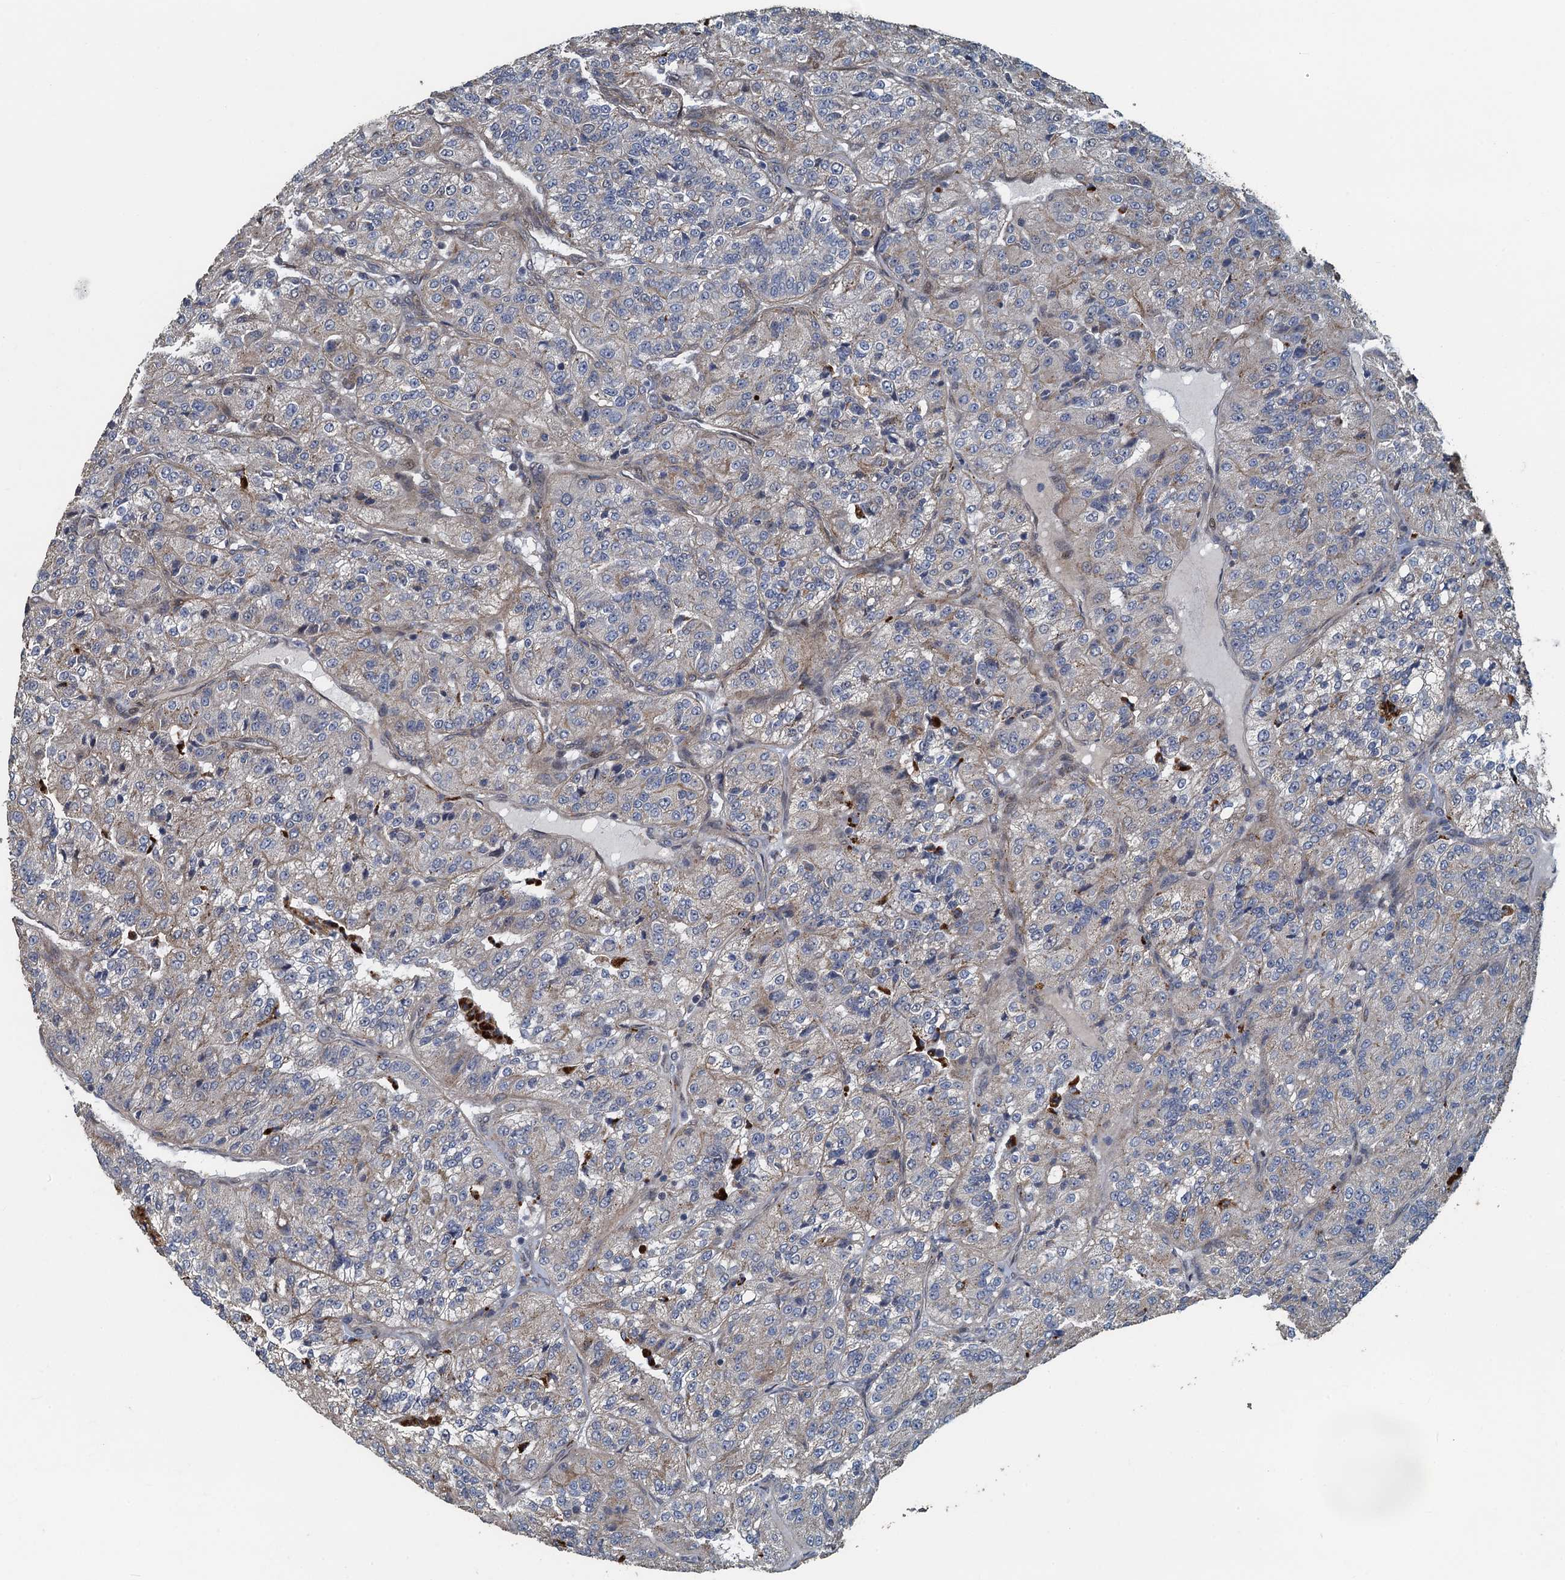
{"staining": {"intensity": "weak", "quantity": "25%-75%", "location": "cytoplasmic/membranous"}, "tissue": "renal cancer", "cell_type": "Tumor cells", "image_type": "cancer", "snomed": [{"axis": "morphology", "description": "Adenocarcinoma, NOS"}, {"axis": "topography", "description": "Kidney"}], "caption": "Immunohistochemistry image of neoplastic tissue: human renal cancer stained using immunohistochemistry (IHC) demonstrates low levels of weak protein expression localized specifically in the cytoplasmic/membranous of tumor cells, appearing as a cytoplasmic/membranous brown color.", "gene": "AGRN", "patient": {"sex": "female", "age": 63}}